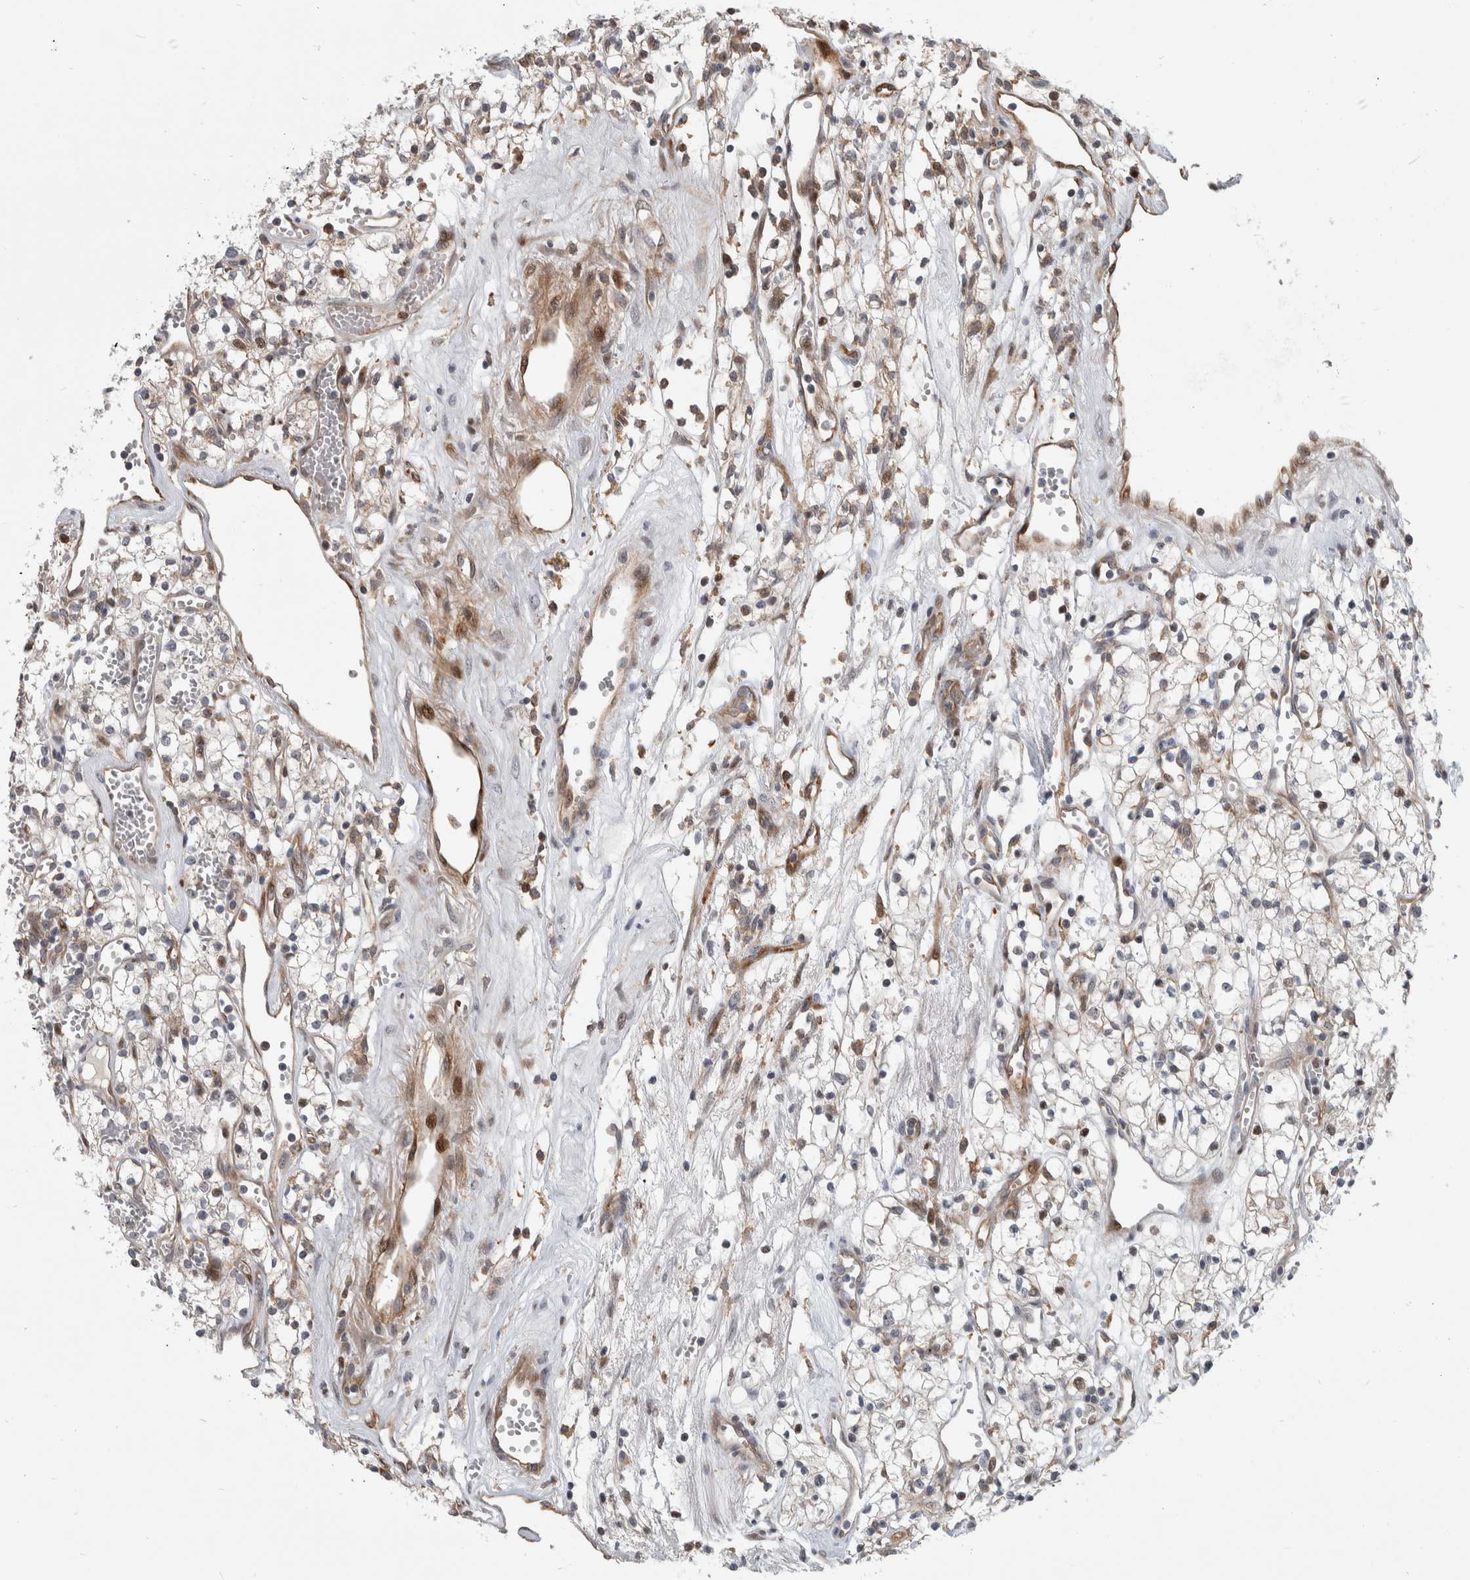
{"staining": {"intensity": "weak", "quantity": ">75%", "location": "cytoplasmic/membranous"}, "tissue": "renal cancer", "cell_type": "Tumor cells", "image_type": "cancer", "snomed": [{"axis": "morphology", "description": "Adenocarcinoma, NOS"}, {"axis": "topography", "description": "Kidney"}], "caption": "Immunohistochemistry histopathology image of renal cancer (adenocarcinoma) stained for a protein (brown), which demonstrates low levels of weak cytoplasmic/membranous staining in approximately >75% of tumor cells.", "gene": "MSL1", "patient": {"sex": "male", "age": 59}}